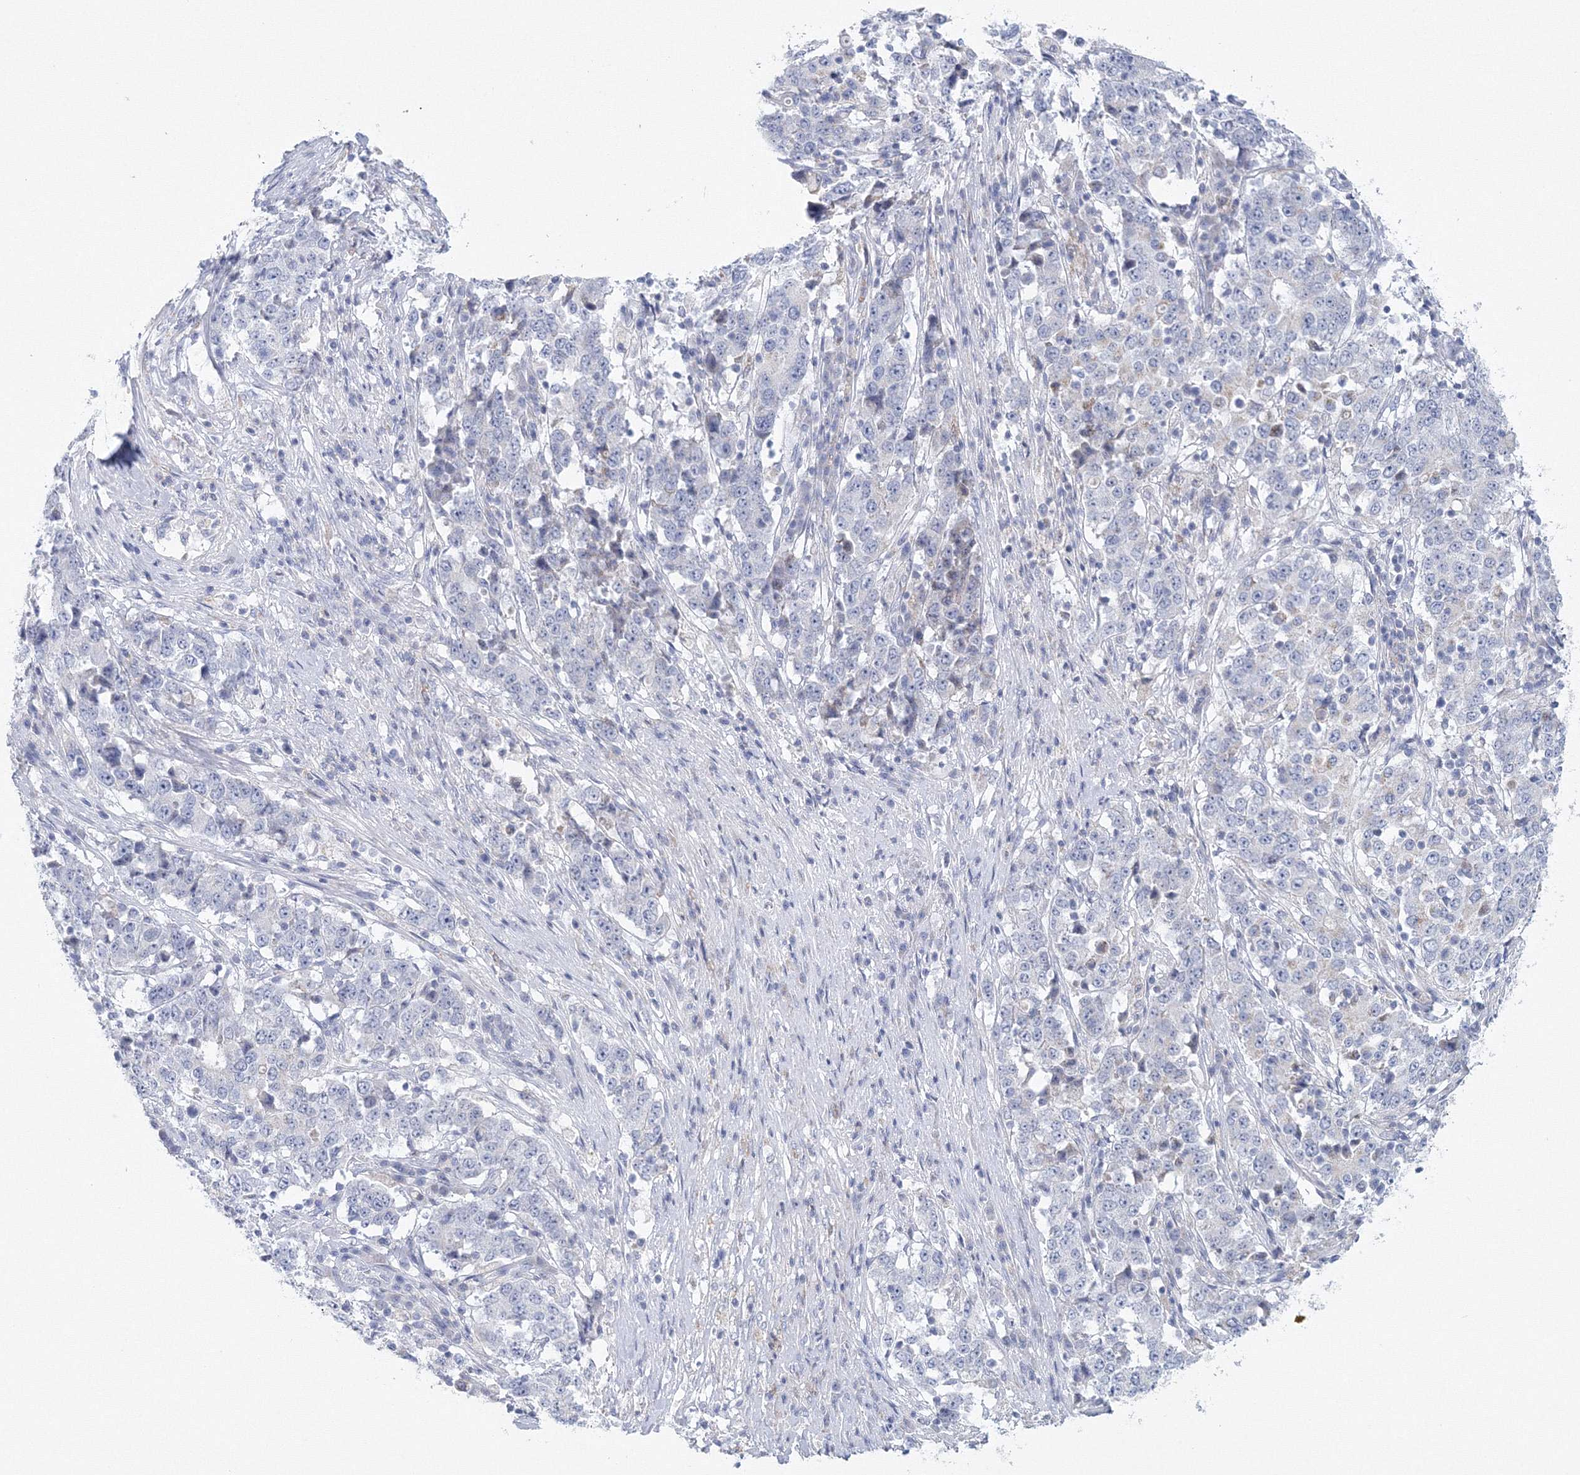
{"staining": {"intensity": "negative", "quantity": "none", "location": "none"}, "tissue": "stomach cancer", "cell_type": "Tumor cells", "image_type": "cancer", "snomed": [{"axis": "morphology", "description": "Adenocarcinoma, NOS"}, {"axis": "topography", "description": "Stomach"}], "caption": "Immunohistochemical staining of stomach cancer exhibits no significant staining in tumor cells. Nuclei are stained in blue.", "gene": "NIPAL1", "patient": {"sex": "male", "age": 59}}